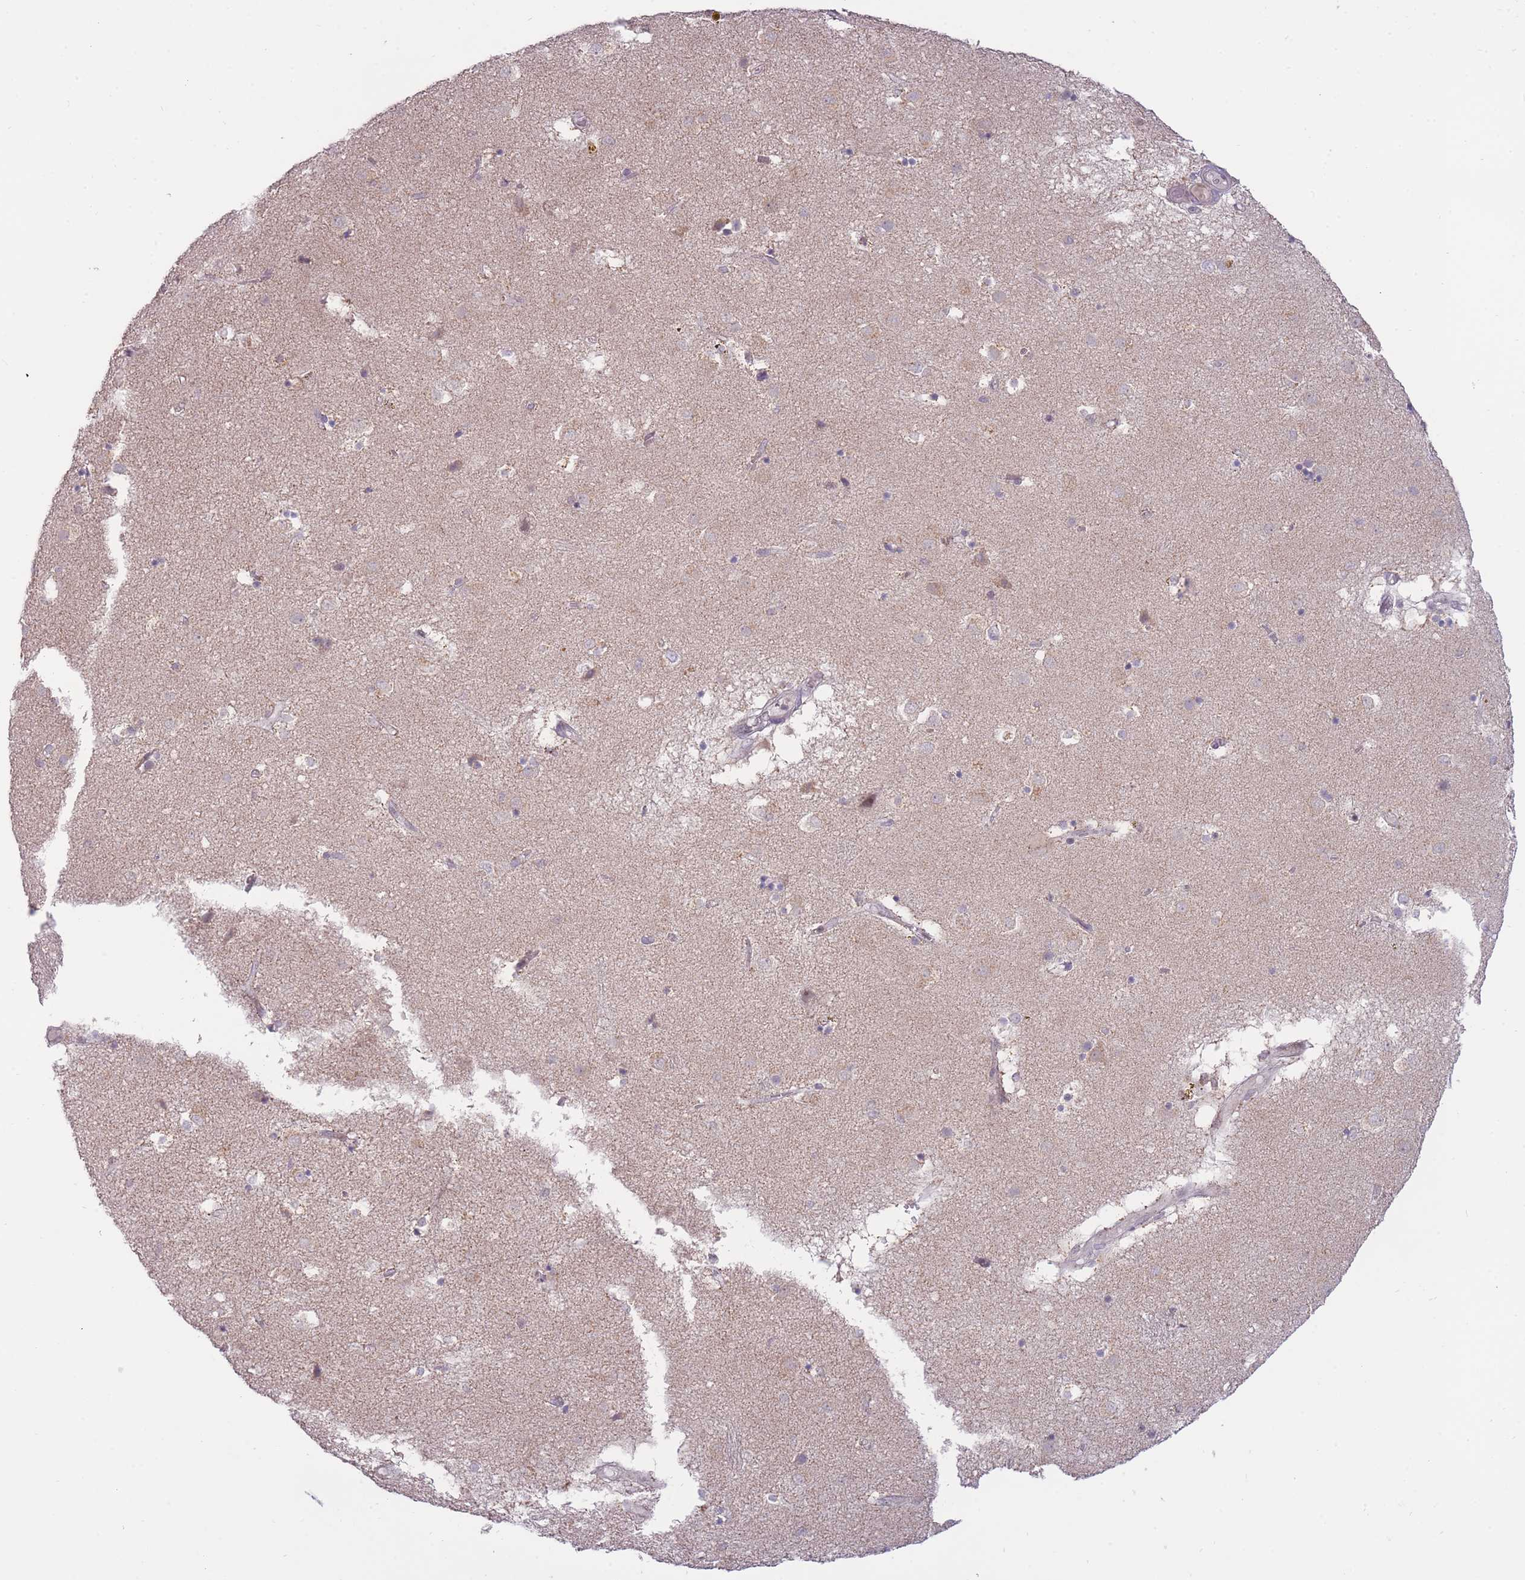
{"staining": {"intensity": "weak", "quantity": "<25%", "location": "cytoplasmic/membranous"}, "tissue": "caudate", "cell_type": "Glial cells", "image_type": "normal", "snomed": [{"axis": "morphology", "description": "Normal tissue, NOS"}, {"axis": "topography", "description": "Lateral ventricle wall"}], "caption": "This is a histopathology image of IHC staining of benign caudate, which shows no staining in glial cells. Nuclei are stained in blue.", "gene": "MCIDAS", "patient": {"sex": "male", "age": 70}}